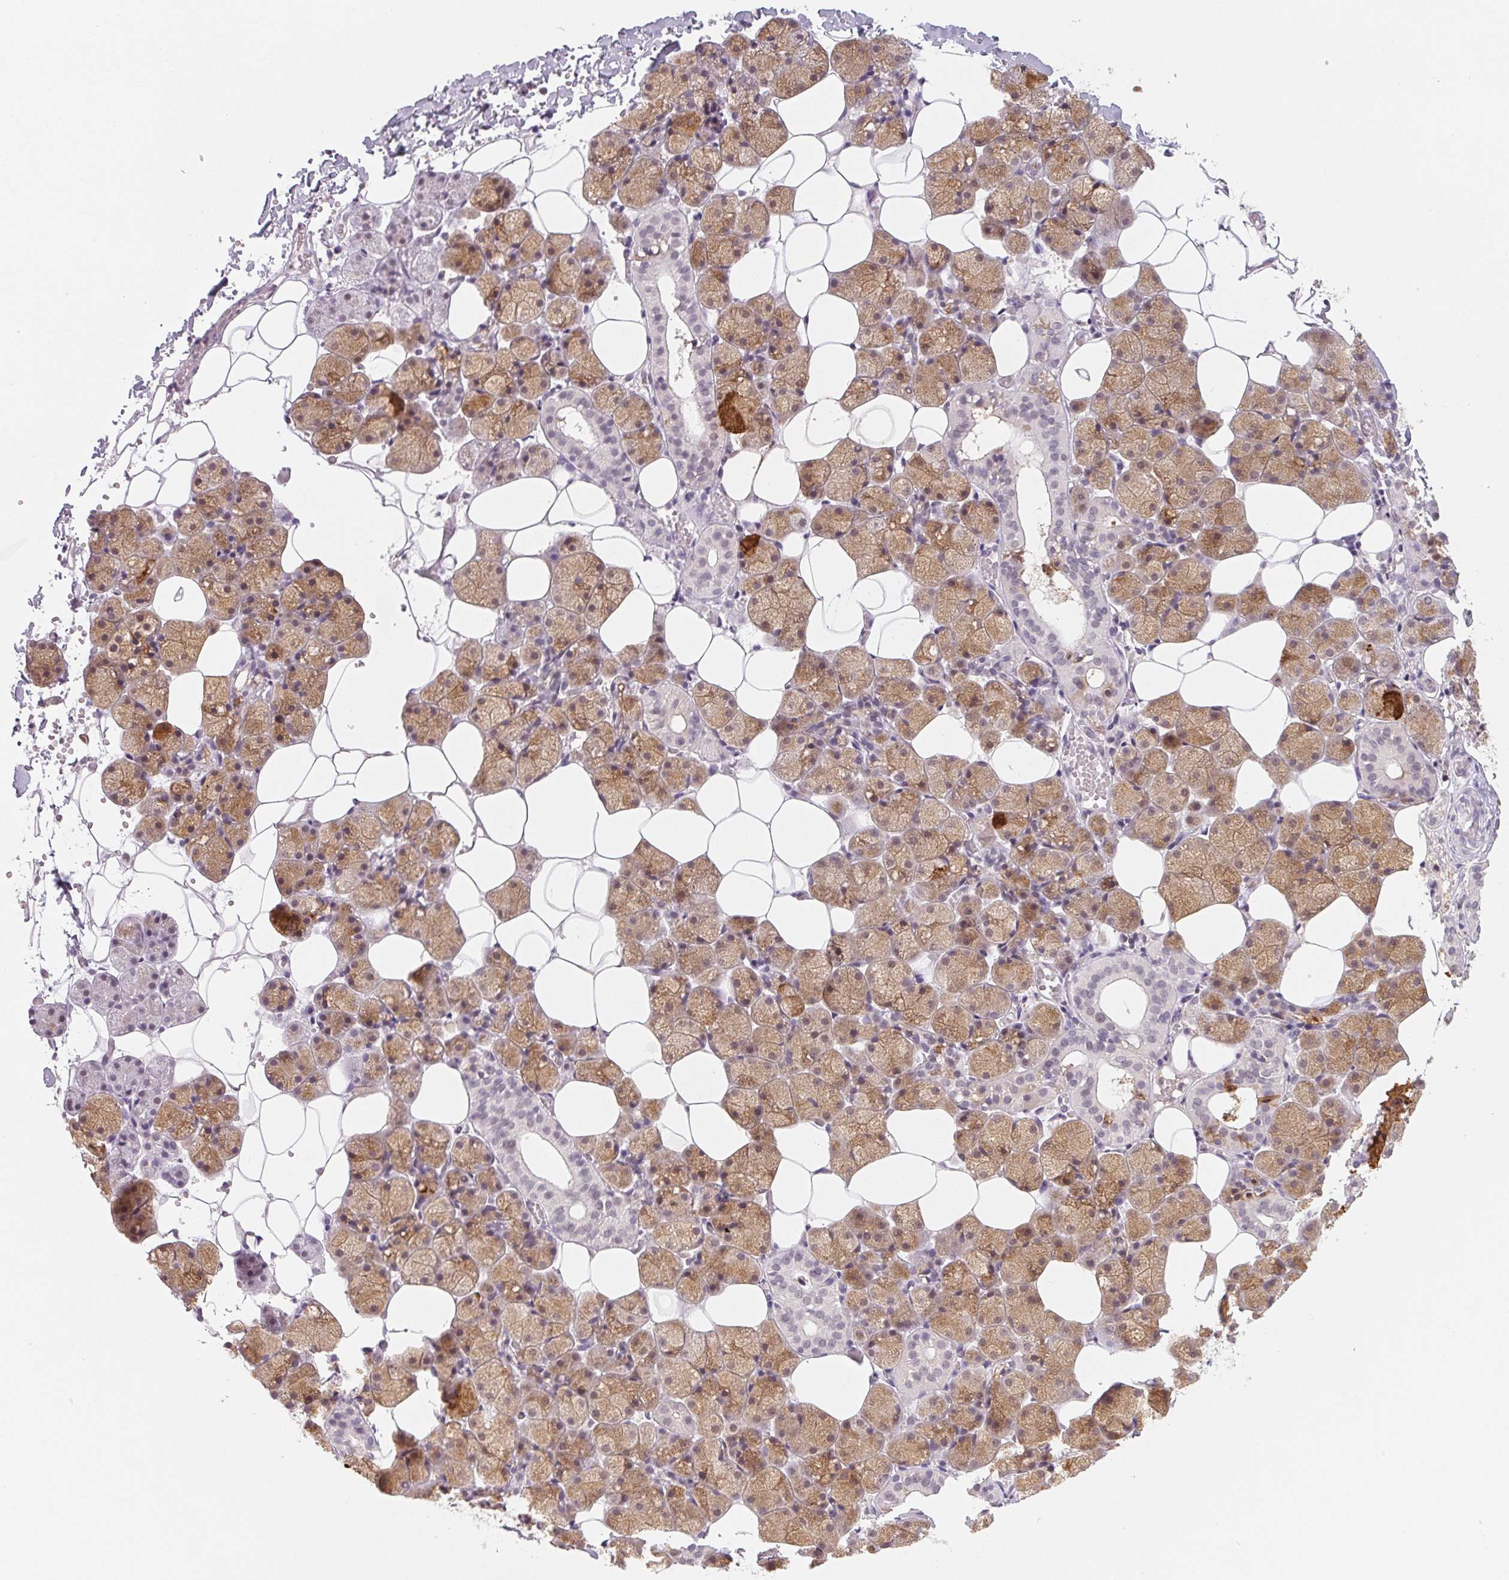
{"staining": {"intensity": "moderate", "quantity": "25%-75%", "location": "cytoplasmic/membranous,nuclear"}, "tissue": "salivary gland", "cell_type": "Glandular cells", "image_type": "normal", "snomed": [{"axis": "morphology", "description": "Normal tissue, NOS"}, {"axis": "topography", "description": "Salivary gland"}], "caption": "Glandular cells exhibit moderate cytoplasmic/membranous,nuclear staining in about 25%-75% of cells in unremarkable salivary gland.", "gene": "NXF3", "patient": {"sex": "male", "age": 38}}